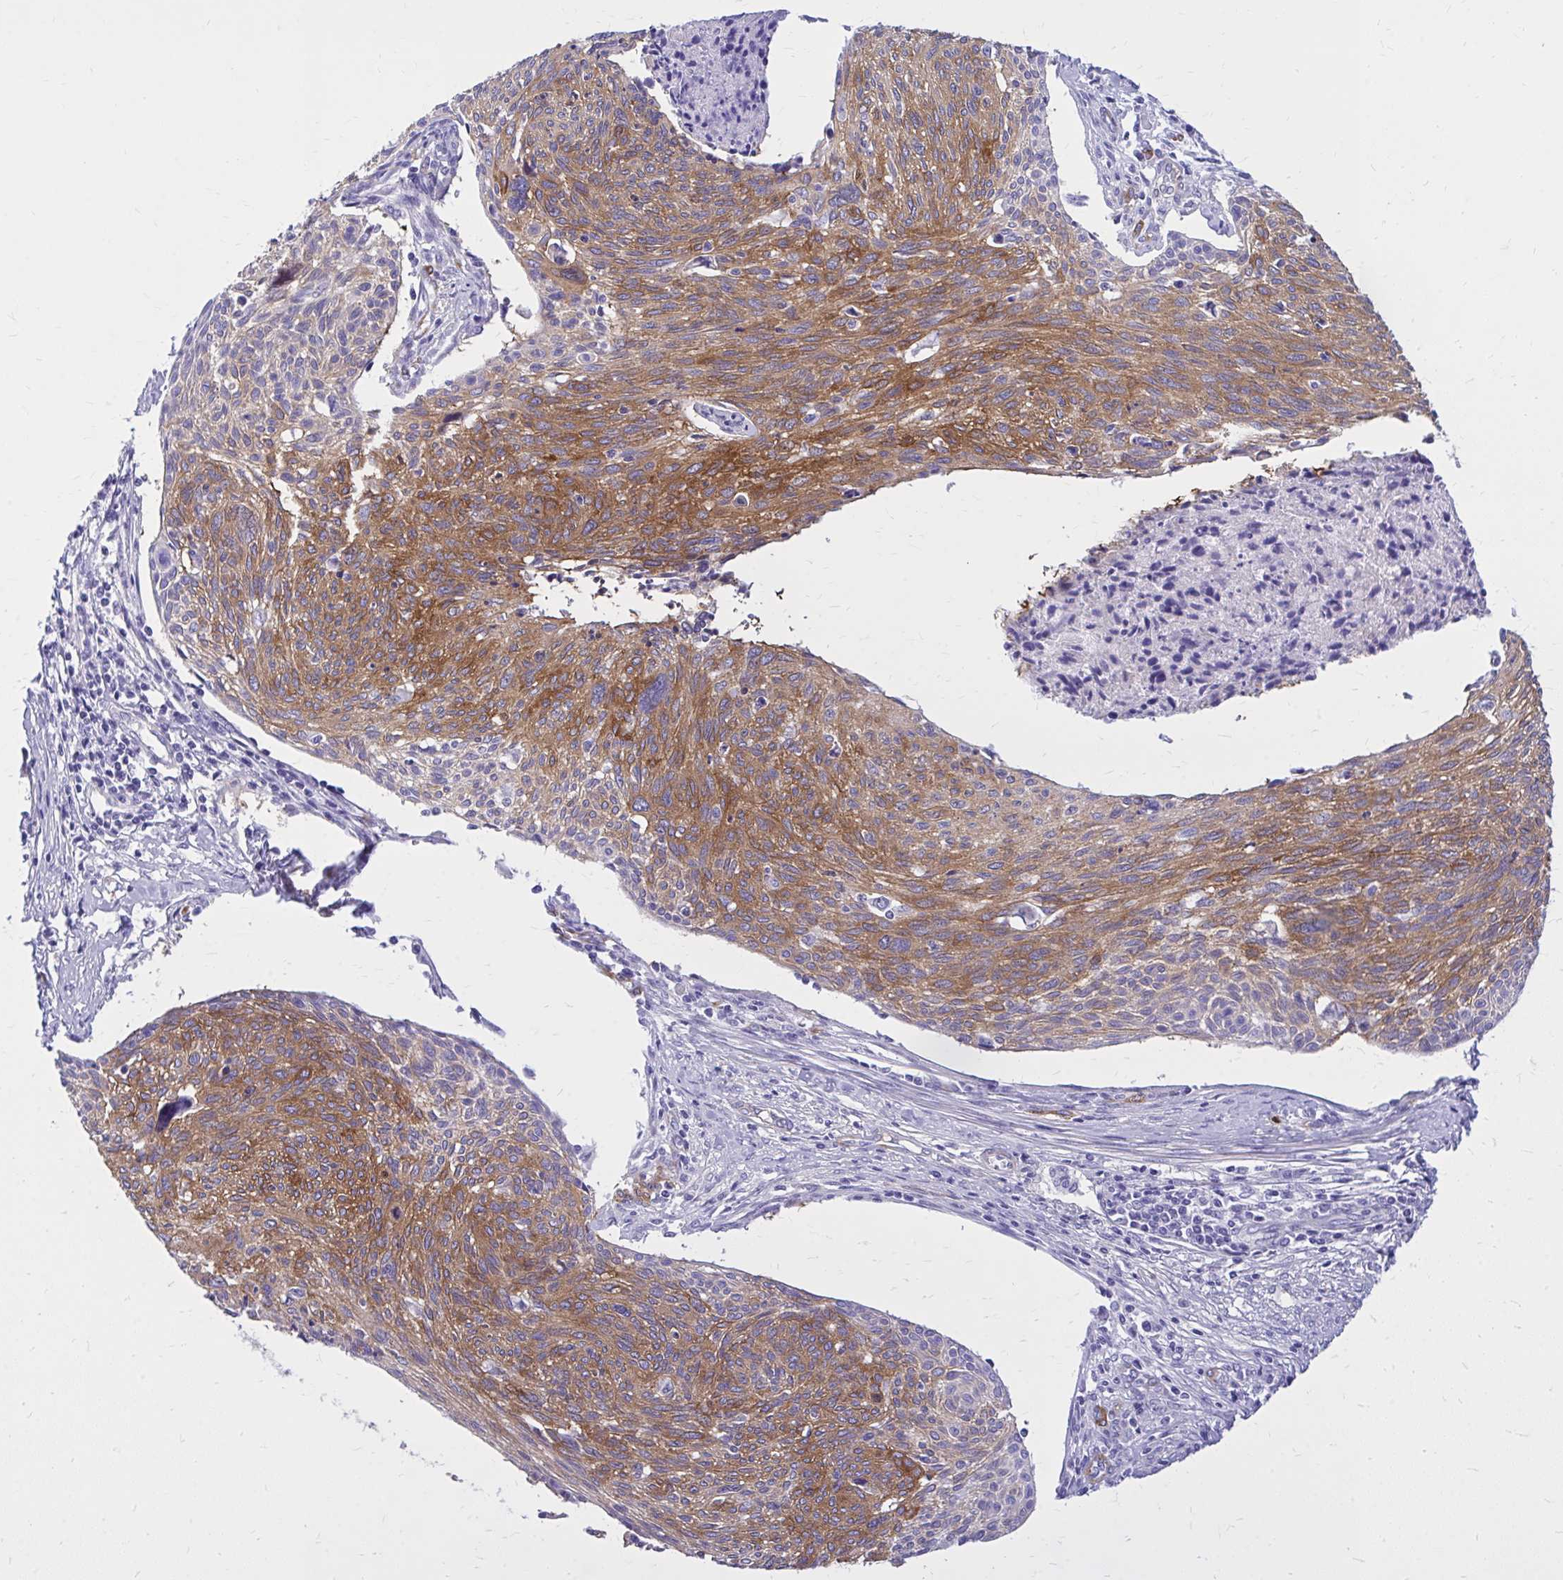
{"staining": {"intensity": "strong", "quantity": ">75%", "location": "cytoplasmic/membranous"}, "tissue": "cervical cancer", "cell_type": "Tumor cells", "image_type": "cancer", "snomed": [{"axis": "morphology", "description": "Squamous cell carcinoma, NOS"}, {"axis": "topography", "description": "Cervix"}], "caption": "DAB immunohistochemical staining of cervical cancer (squamous cell carcinoma) reveals strong cytoplasmic/membranous protein positivity in approximately >75% of tumor cells.", "gene": "EPB41L1", "patient": {"sex": "female", "age": 49}}